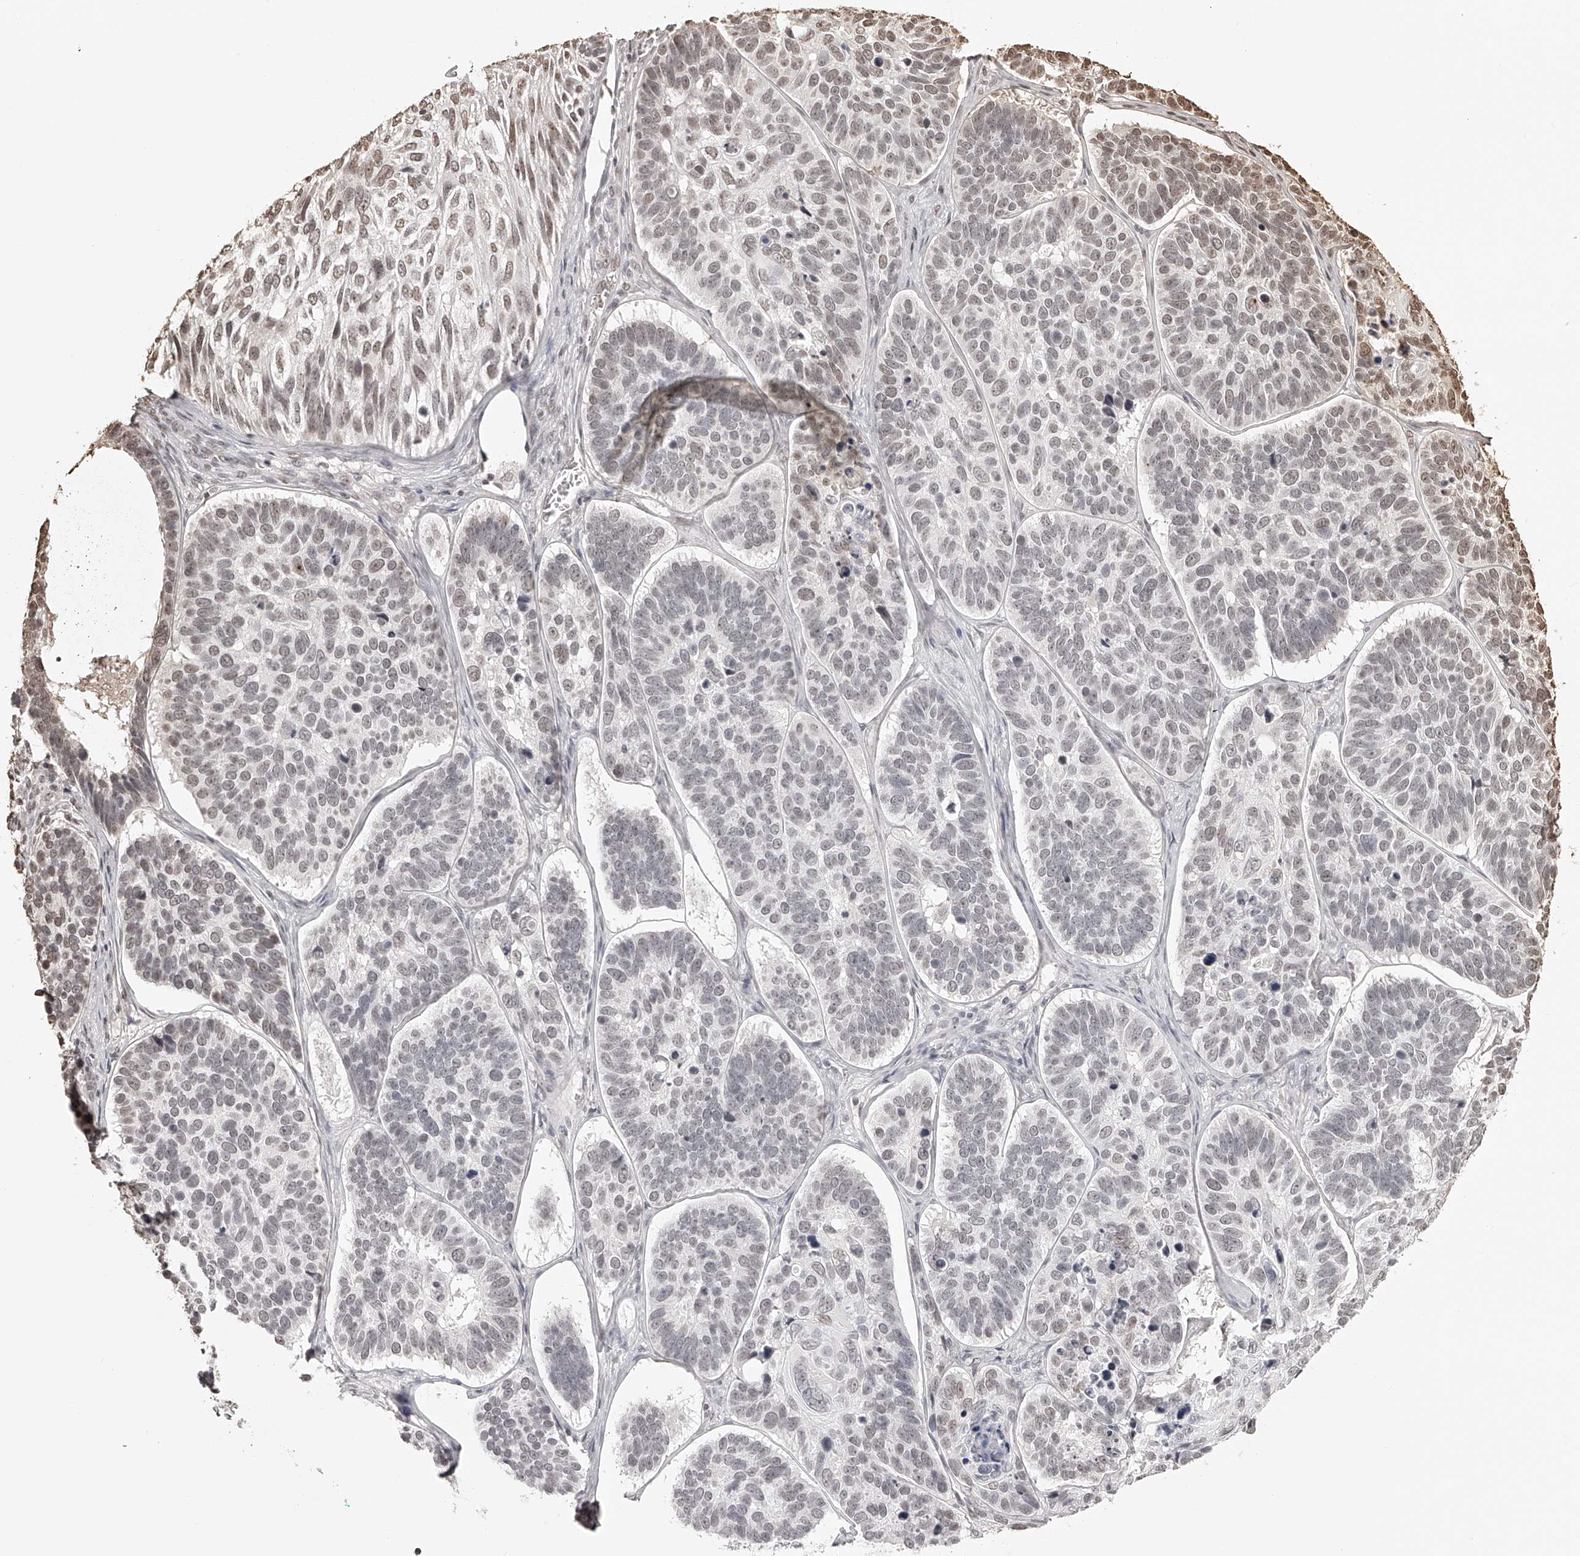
{"staining": {"intensity": "weak", "quantity": "<25%", "location": "nuclear"}, "tissue": "skin cancer", "cell_type": "Tumor cells", "image_type": "cancer", "snomed": [{"axis": "morphology", "description": "Basal cell carcinoma"}, {"axis": "topography", "description": "Skin"}], "caption": "Human skin cancer (basal cell carcinoma) stained for a protein using immunohistochemistry (IHC) demonstrates no positivity in tumor cells.", "gene": "ZNF503", "patient": {"sex": "male", "age": 62}}